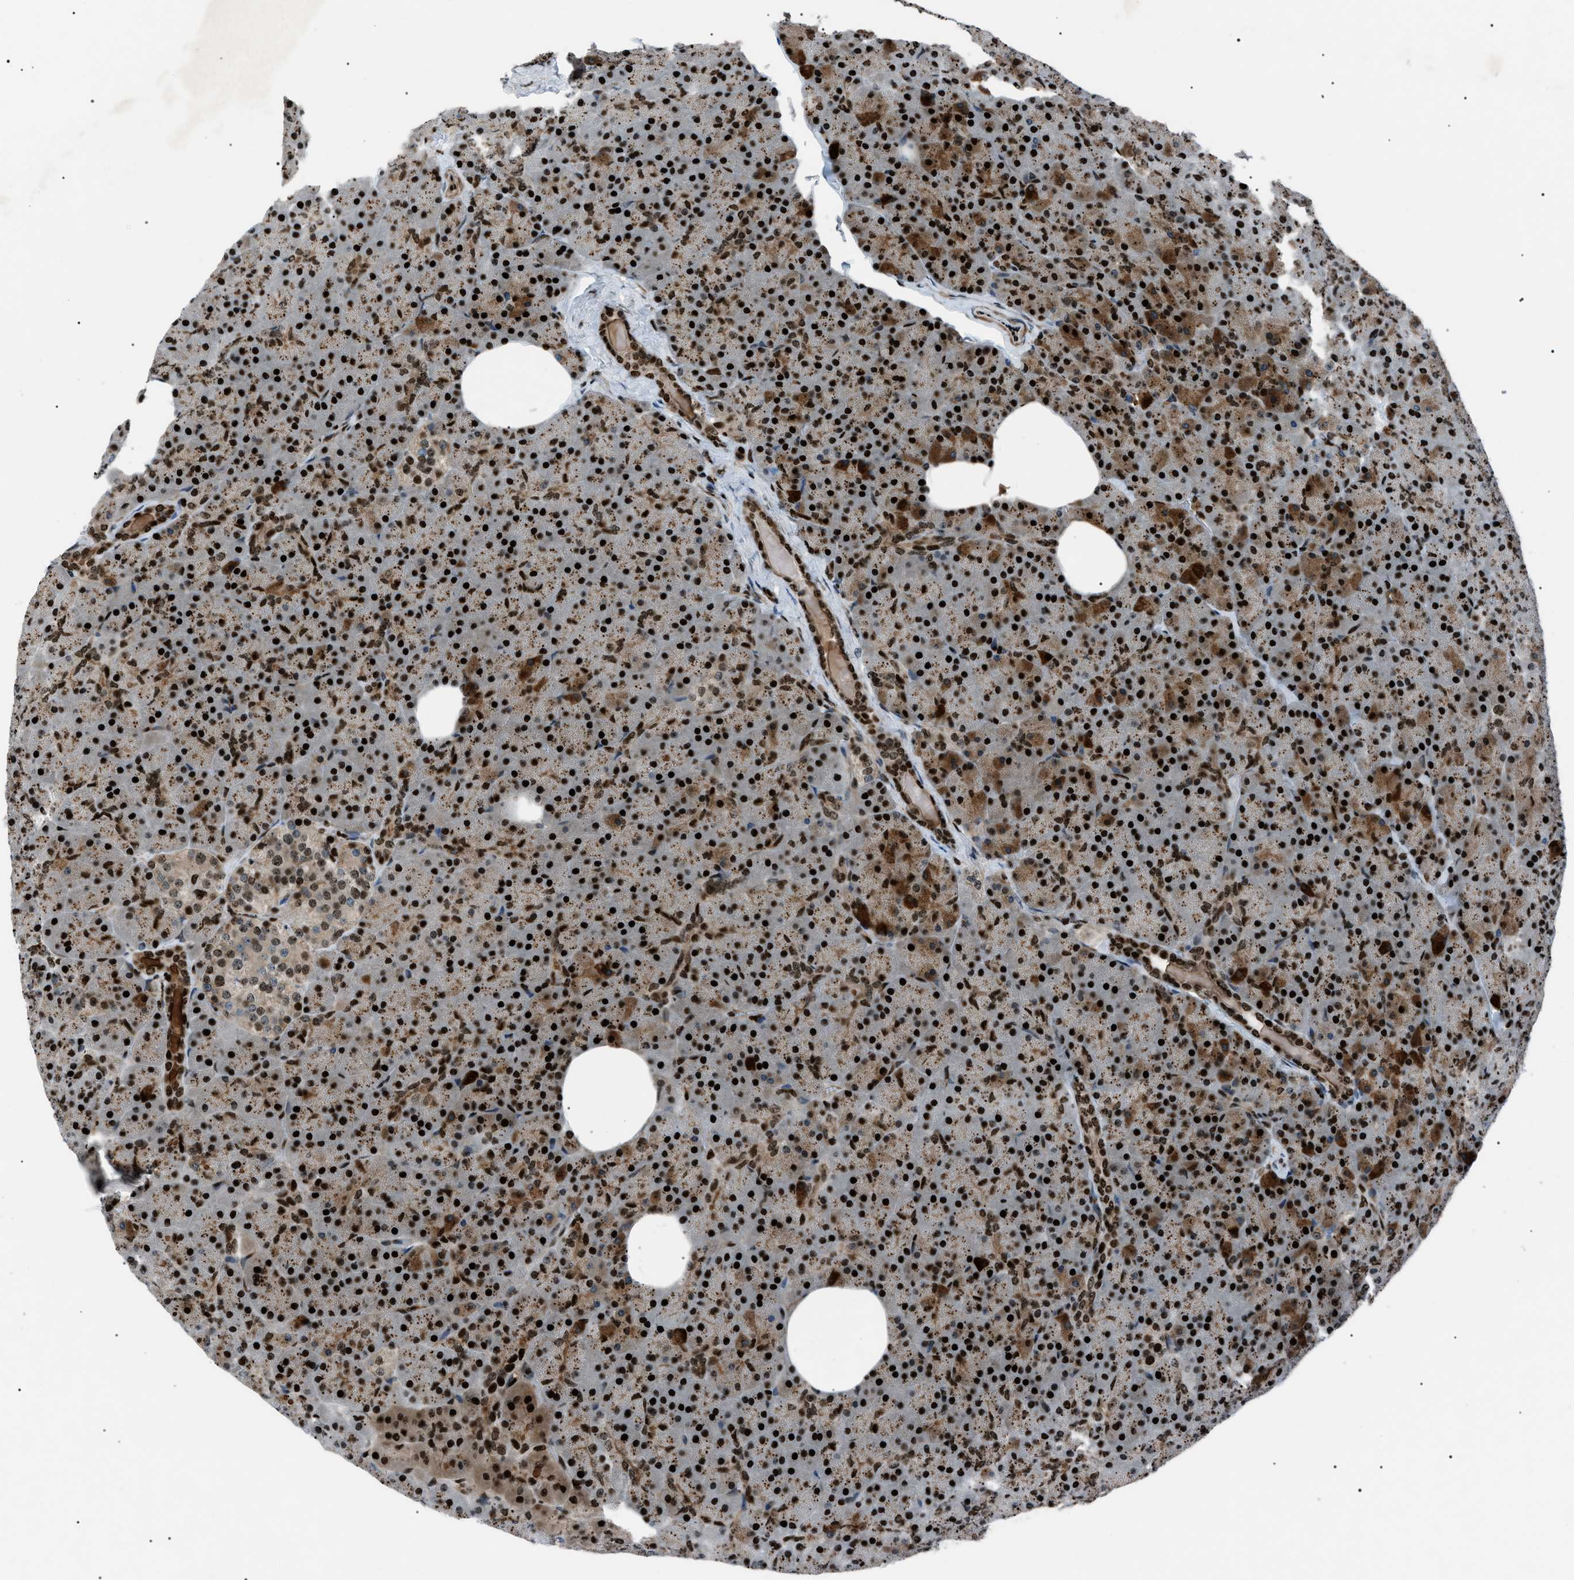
{"staining": {"intensity": "strong", "quantity": ">75%", "location": "cytoplasmic/membranous,nuclear"}, "tissue": "pancreas", "cell_type": "Exocrine glandular cells", "image_type": "normal", "snomed": [{"axis": "morphology", "description": "Normal tissue, NOS"}, {"axis": "topography", "description": "Pancreas"}], "caption": "Protein positivity by IHC displays strong cytoplasmic/membranous,nuclear staining in about >75% of exocrine glandular cells in unremarkable pancreas.", "gene": "PRKX", "patient": {"sex": "female", "age": 35}}